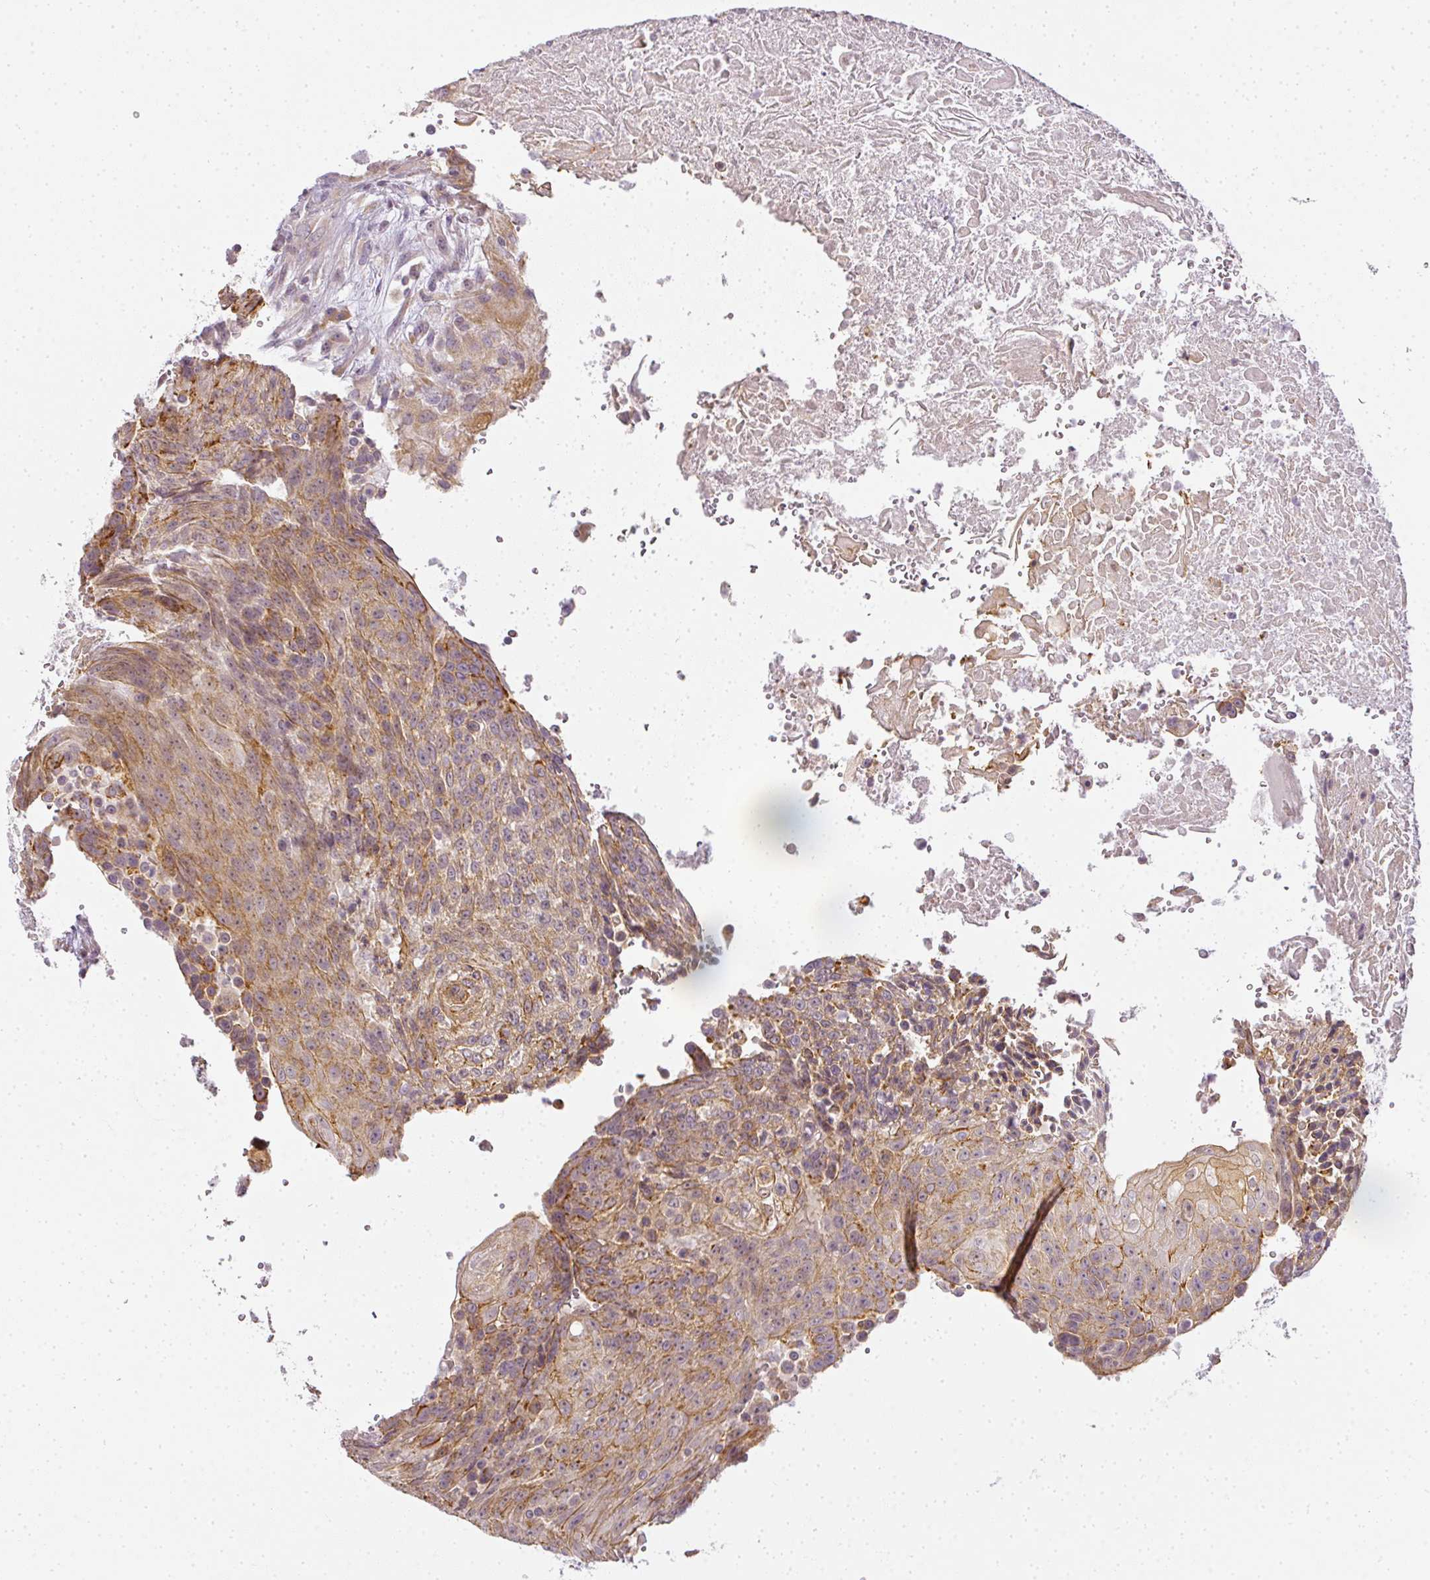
{"staining": {"intensity": "moderate", "quantity": ">75%", "location": "cytoplasmic/membranous"}, "tissue": "urothelial cancer", "cell_type": "Tumor cells", "image_type": "cancer", "snomed": [{"axis": "morphology", "description": "Urothelial carcinoma, High grade"}, {"axis": "topography", "description": "Urinary bladder"}], "caption": "Protein staining shows moderate cytoplasmic/membranous expression in about >75% of tumor cells in urothelial carcinoma (high-grade).", "gene": "MED19", "patient": {"sex": "female", "age": 63}}